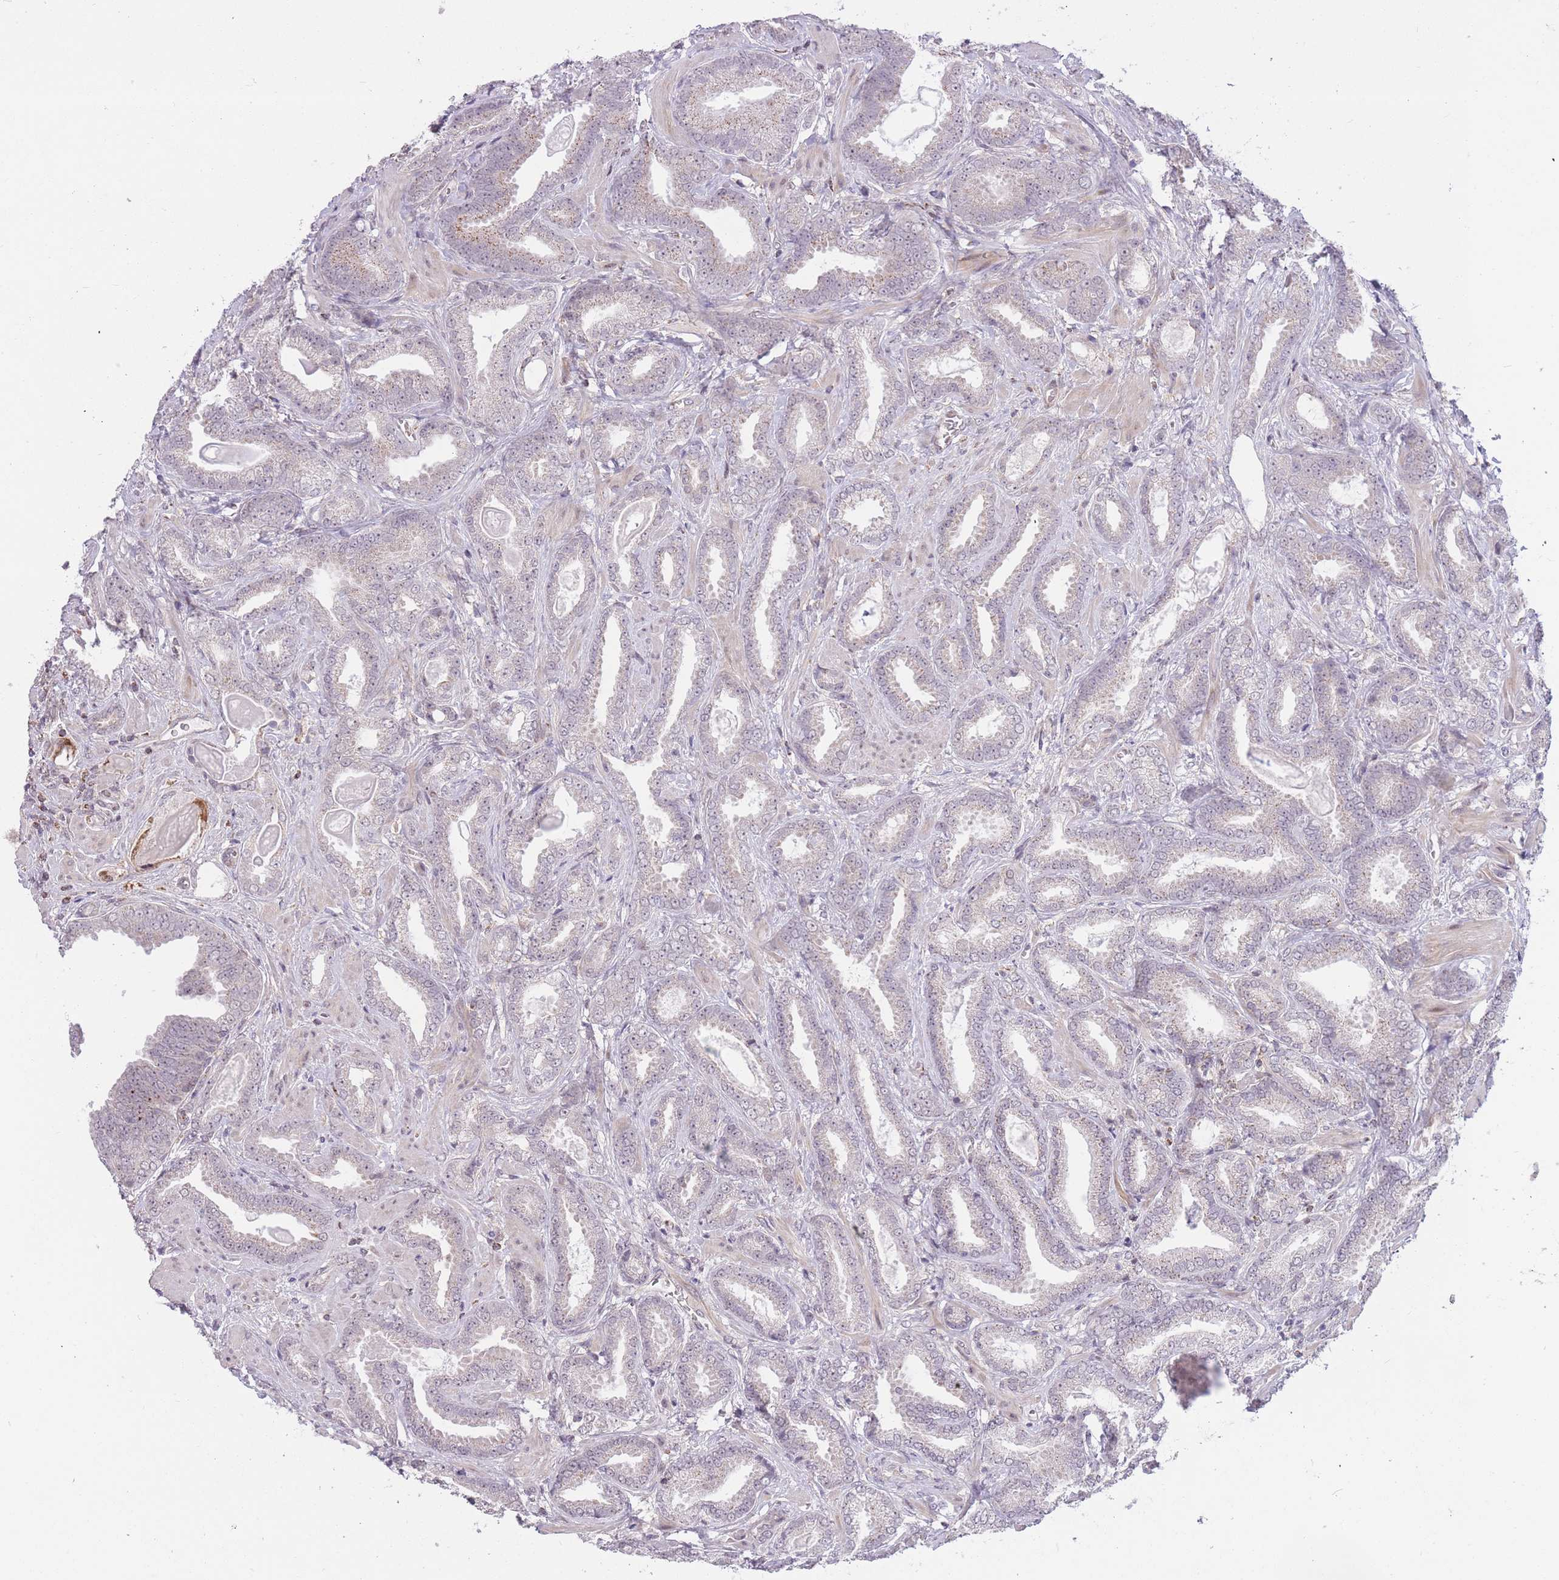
{"staining": {"intensity": "negative", "quantity": "none", "location": "none"}, "tissue": "prostate cancer", "cell_type": "Tumor cells", "image_type": "cancer", "snomed": [{"axis": "morphology", "description": "Adenocarcinoma, Low grade"}, {"axis": "topography", "description": "Prostate"}], "caption": "Prostate cancer (low-grade adenocarcinoma) was stained to show a protein in brown. There is no significant staining in tumor cells. (Brightfield microscopy of DAB (3,3'-diaminobenzidine) IHC at high magnification).", "gene": "DPYSL4", "patient": {"sex": "male", "age": 62}}